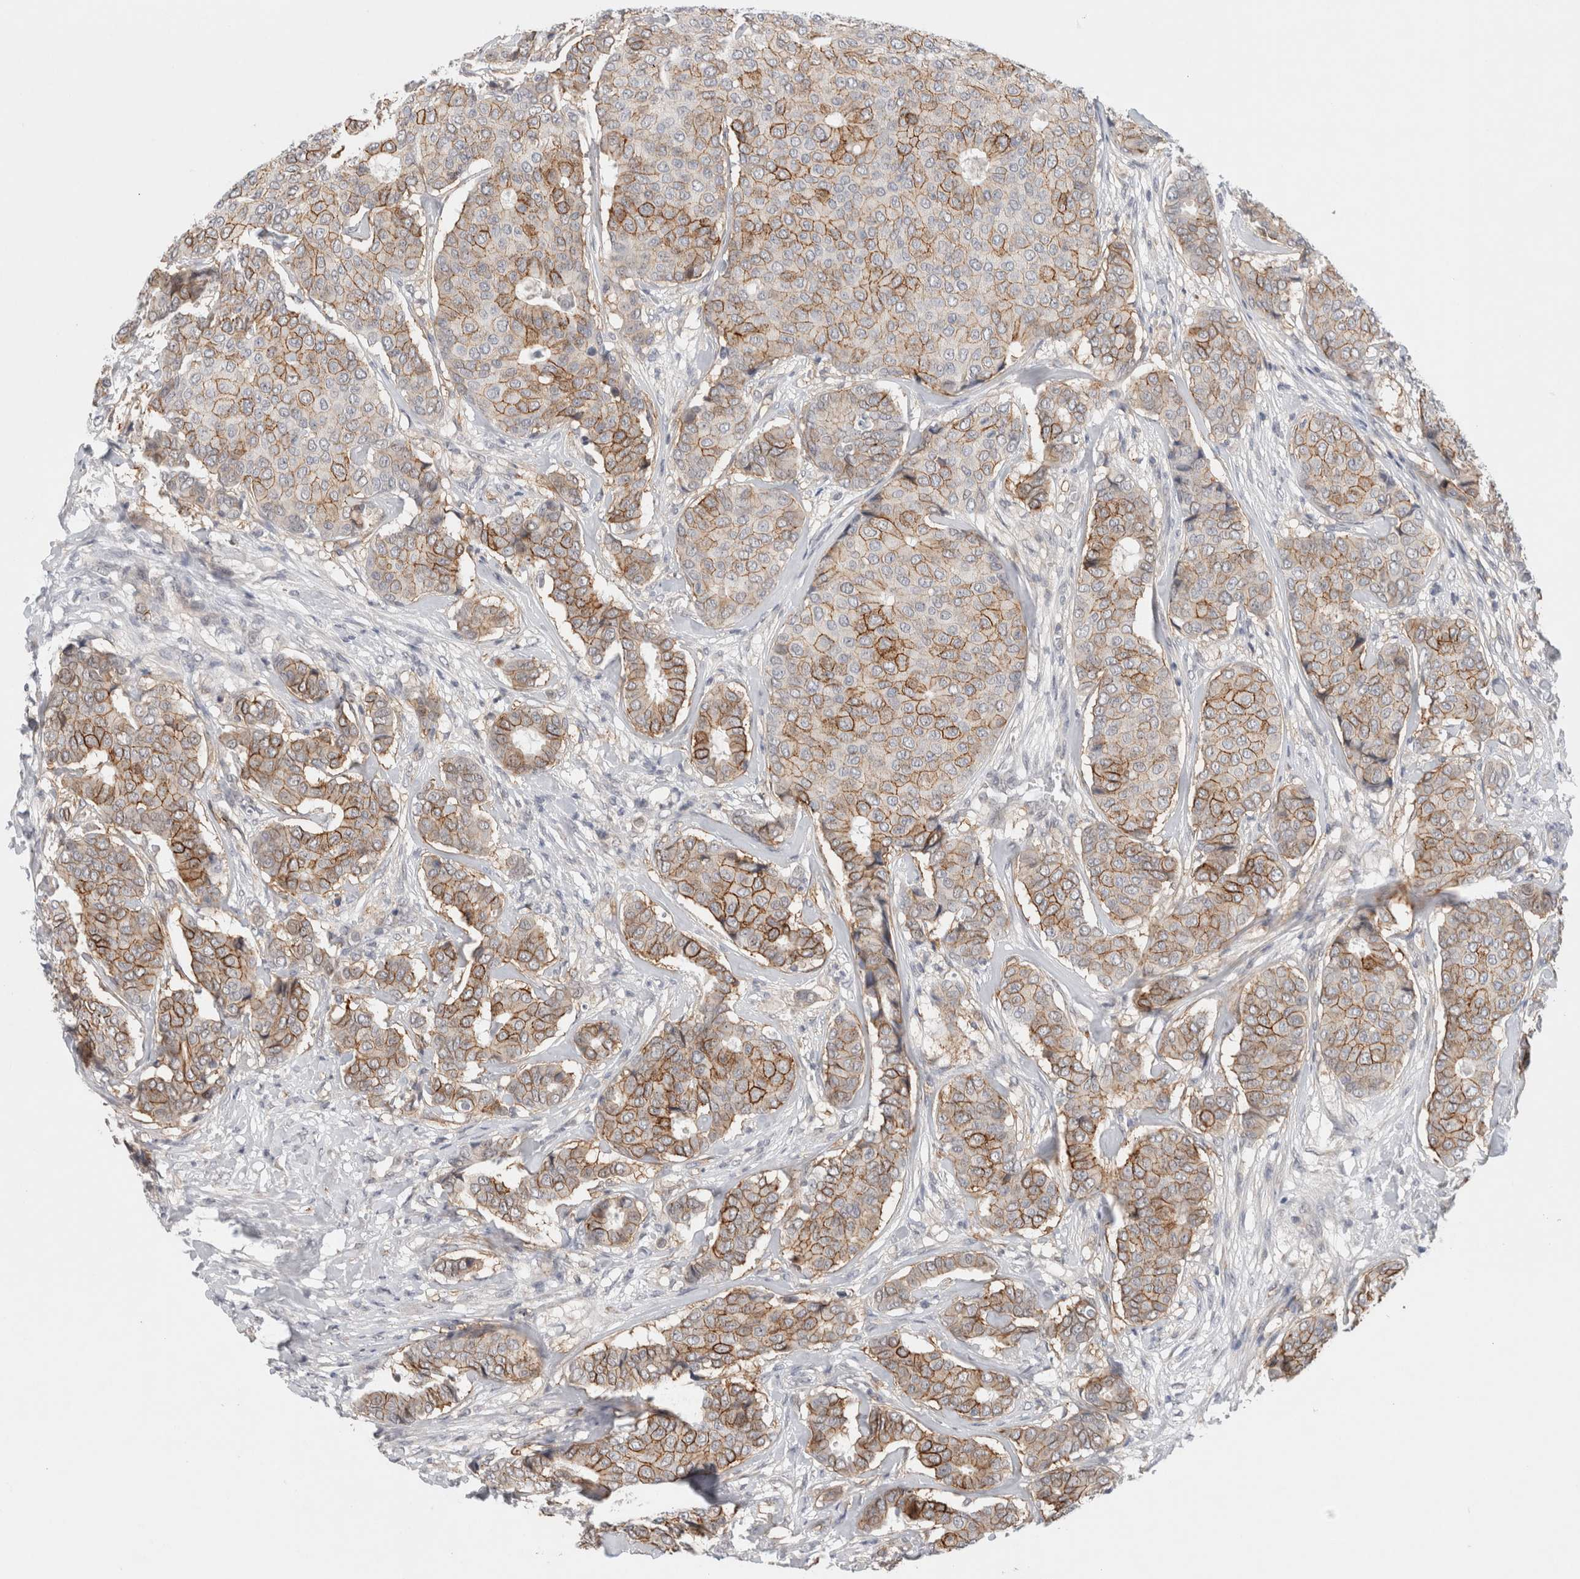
{"staining": {"intensity": "moderate", "quantity": ">75%", "location": "cytoplasmic/membranous"}, "tissue": "breast cancer", "cell_type": "Tumor cells", "image_type": "cancer", "snomed": [{"axis": "morphology", "description": "Duct carcinoma"}, {"axis": "topography", "description": "Breast"}], "caption": "IHC histopathology image of human breast cancer stained for a protein (brown), which displays medium levels of moderate cytoplasmic/membranous positivity in approximately >75% of tumor cells.", "gene": "HCN3", "patient": {"sex": "female", "age": 75}}